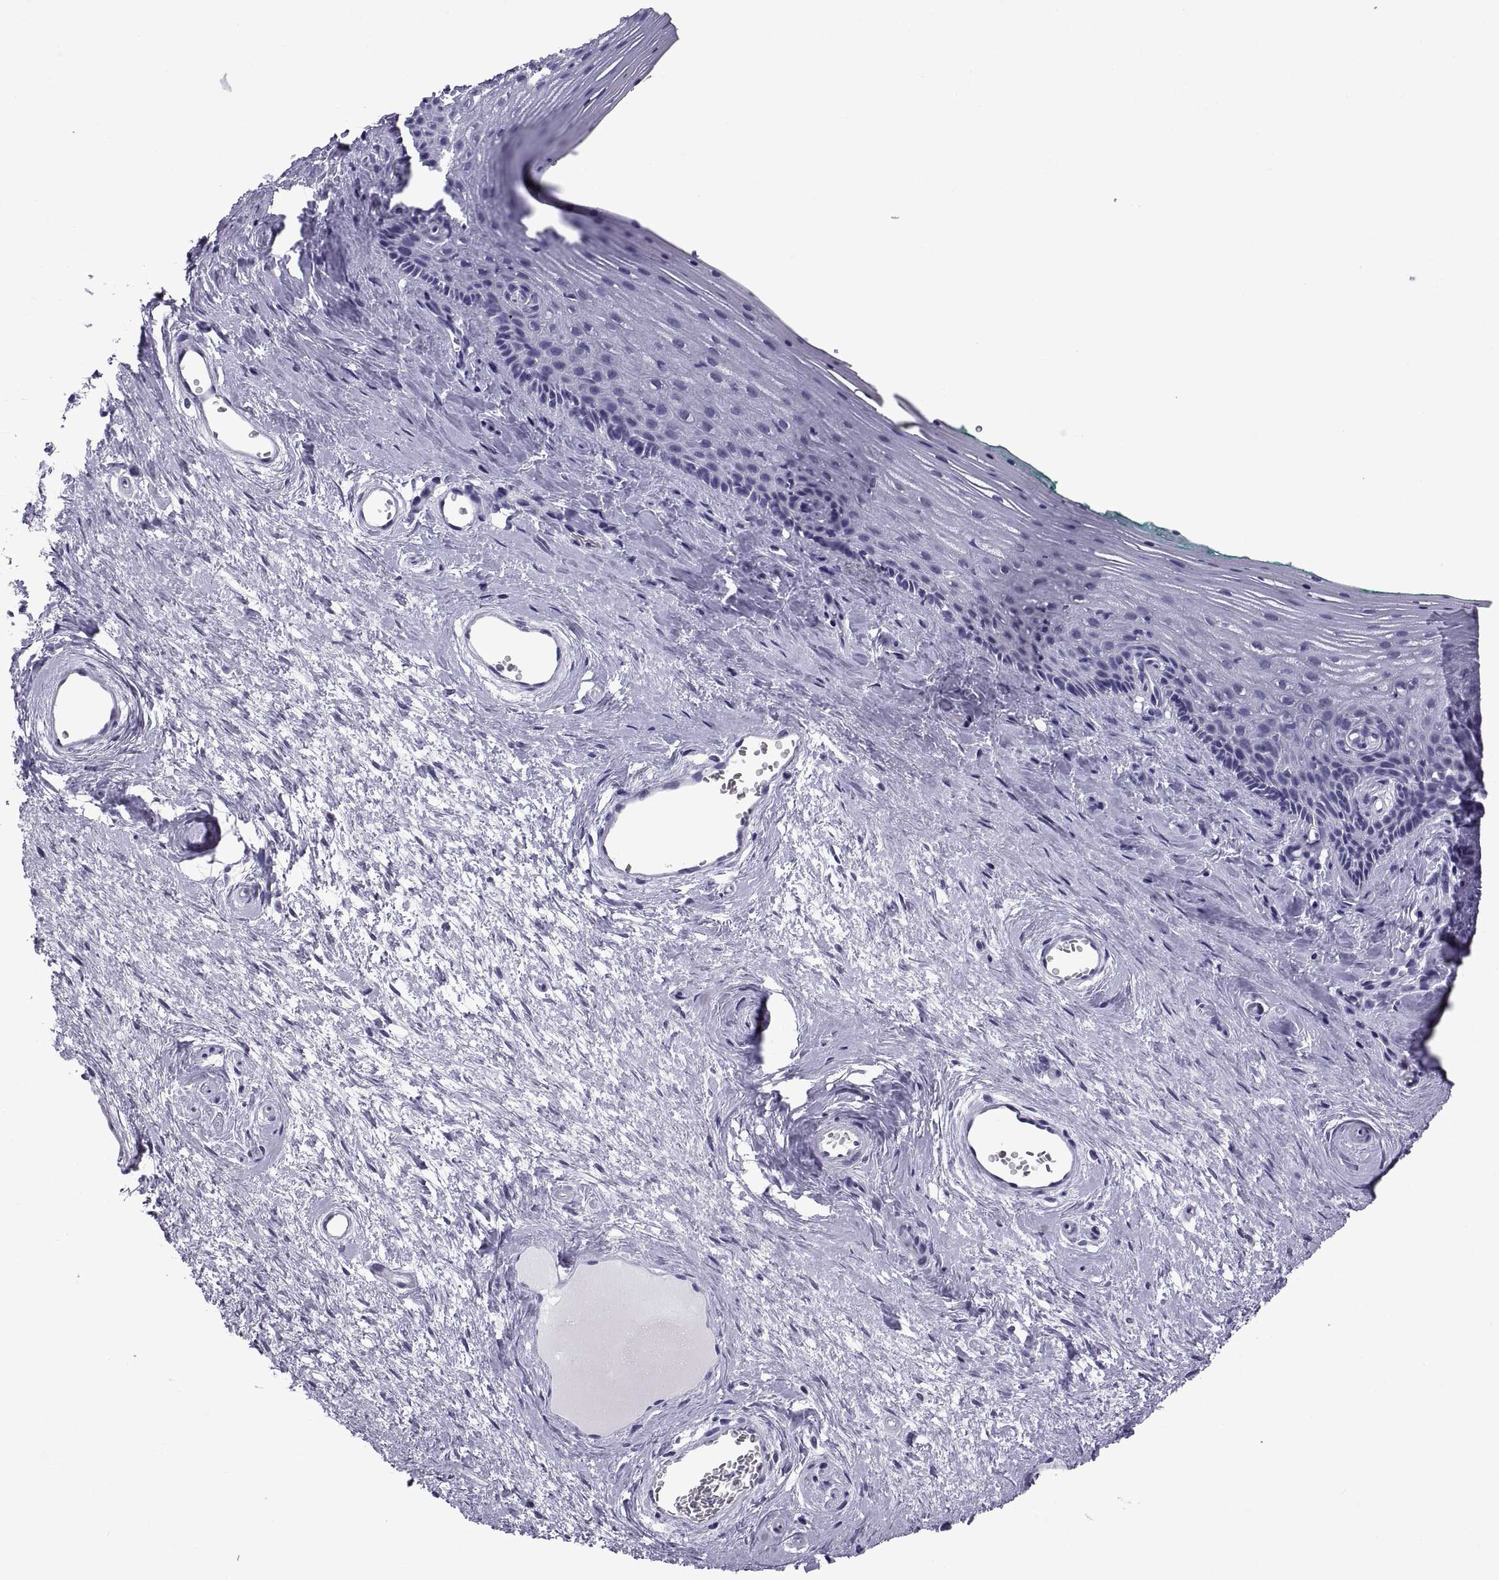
{"staining": {"intensity": "negative", "quantity": "none", "location": "none"}, "tissue": "vagina", "cell_type": "Squamous epithelial cells", "image_type": "normal", "snomed": [{"axis": "morphology", "description": "Normal tissue, NOS"}, {"axis": "topography", "description": "Vagina"}], "caption": "Immunohistochemistry (IHC) photomicrograph of benign vagina stained for a protein (brown), which exhibits no positivity in squamous epithelial cells.", "gene": "C3orf22", "patient": {"sex": "female", "age": 45}}